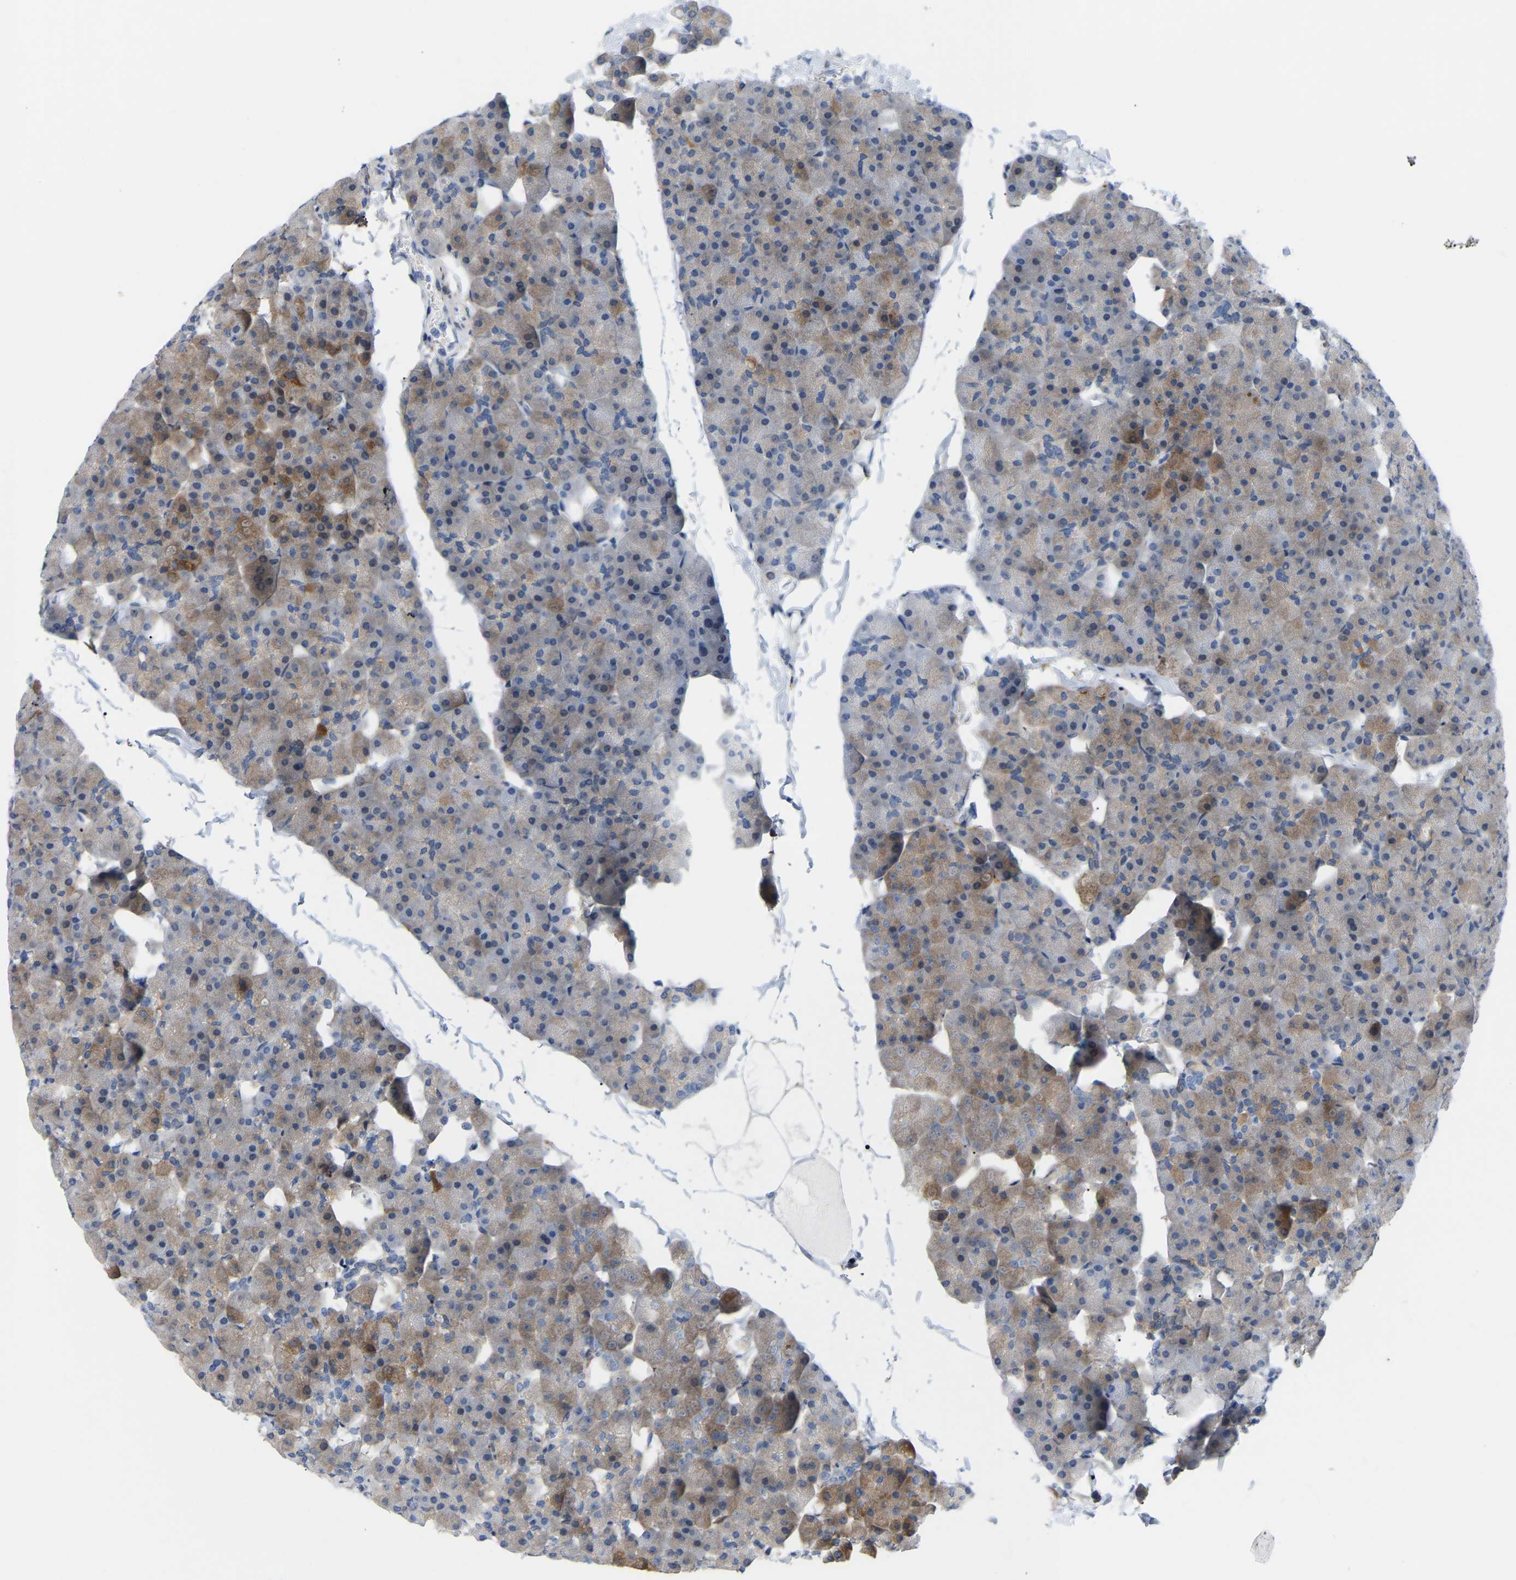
{"staining": {"intensity": "moderate", "quantity": "<25%", "location": "cytoplasmic/membranous"}, "tissue": "pancreas", "cell_type": "Exocrine glandular cells", "image_type": "normal", "snomed": [{"axis": "morphology", "description": "Normal tissue, NOS"}, {"axis": "topography", "description": "Pancreas"}], "caption": "Exocrine glandular cells show low levels of moderate cytoplasmic/membranous positivity in approximately <25% of cells in unremarkable pancreas. The staining is performed using DAB brown chromogen to label protein expression. The nuclei are counter-stained blue using hematoxylin.", "gene": "ABTB2", "patient": {"sex": "male", "age": 35}}